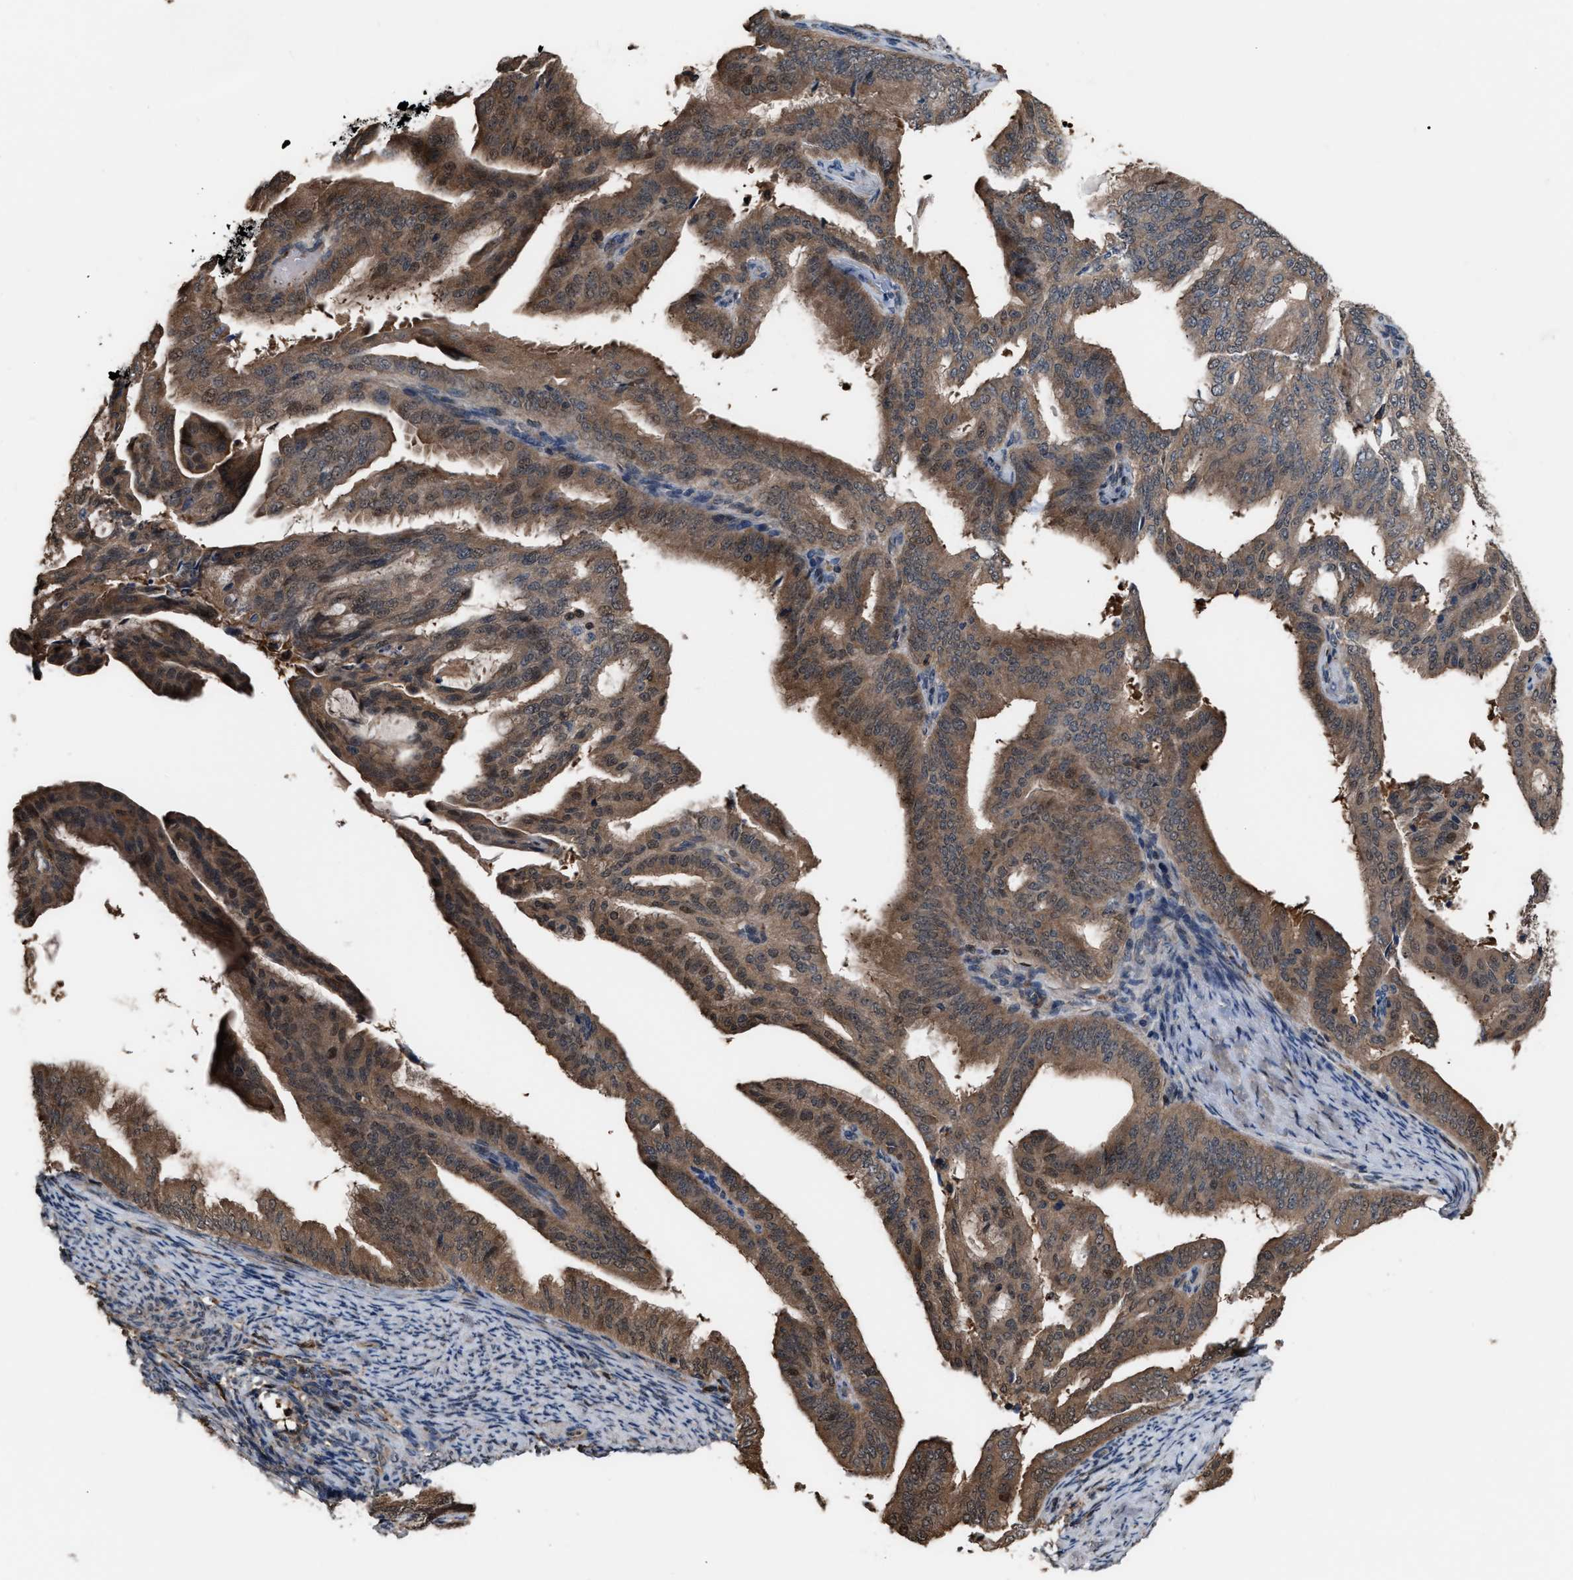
{"staining": {"intensity": "moderate", "quantity": ">75%", "location": "cytoplasmic/membranous"}, "tissue": "endometrial cancer", "cell_type": "Tumor cells", "image_type": "cancer", "snomed": [{"axis": "morphology", "description": "Adenocarcinoma, NOS"}, {"axis": "topography", "description": "Endometrium"}], "caption": "This histopathology image displays immunohistochemistry staining of human endometrial adenocarcinoma, with medium moderate cytoplasmic/membranous staining in about >75% of tumor cells.", "gene": "MTPN", "patient": {"sex": "female", "age": 58}}